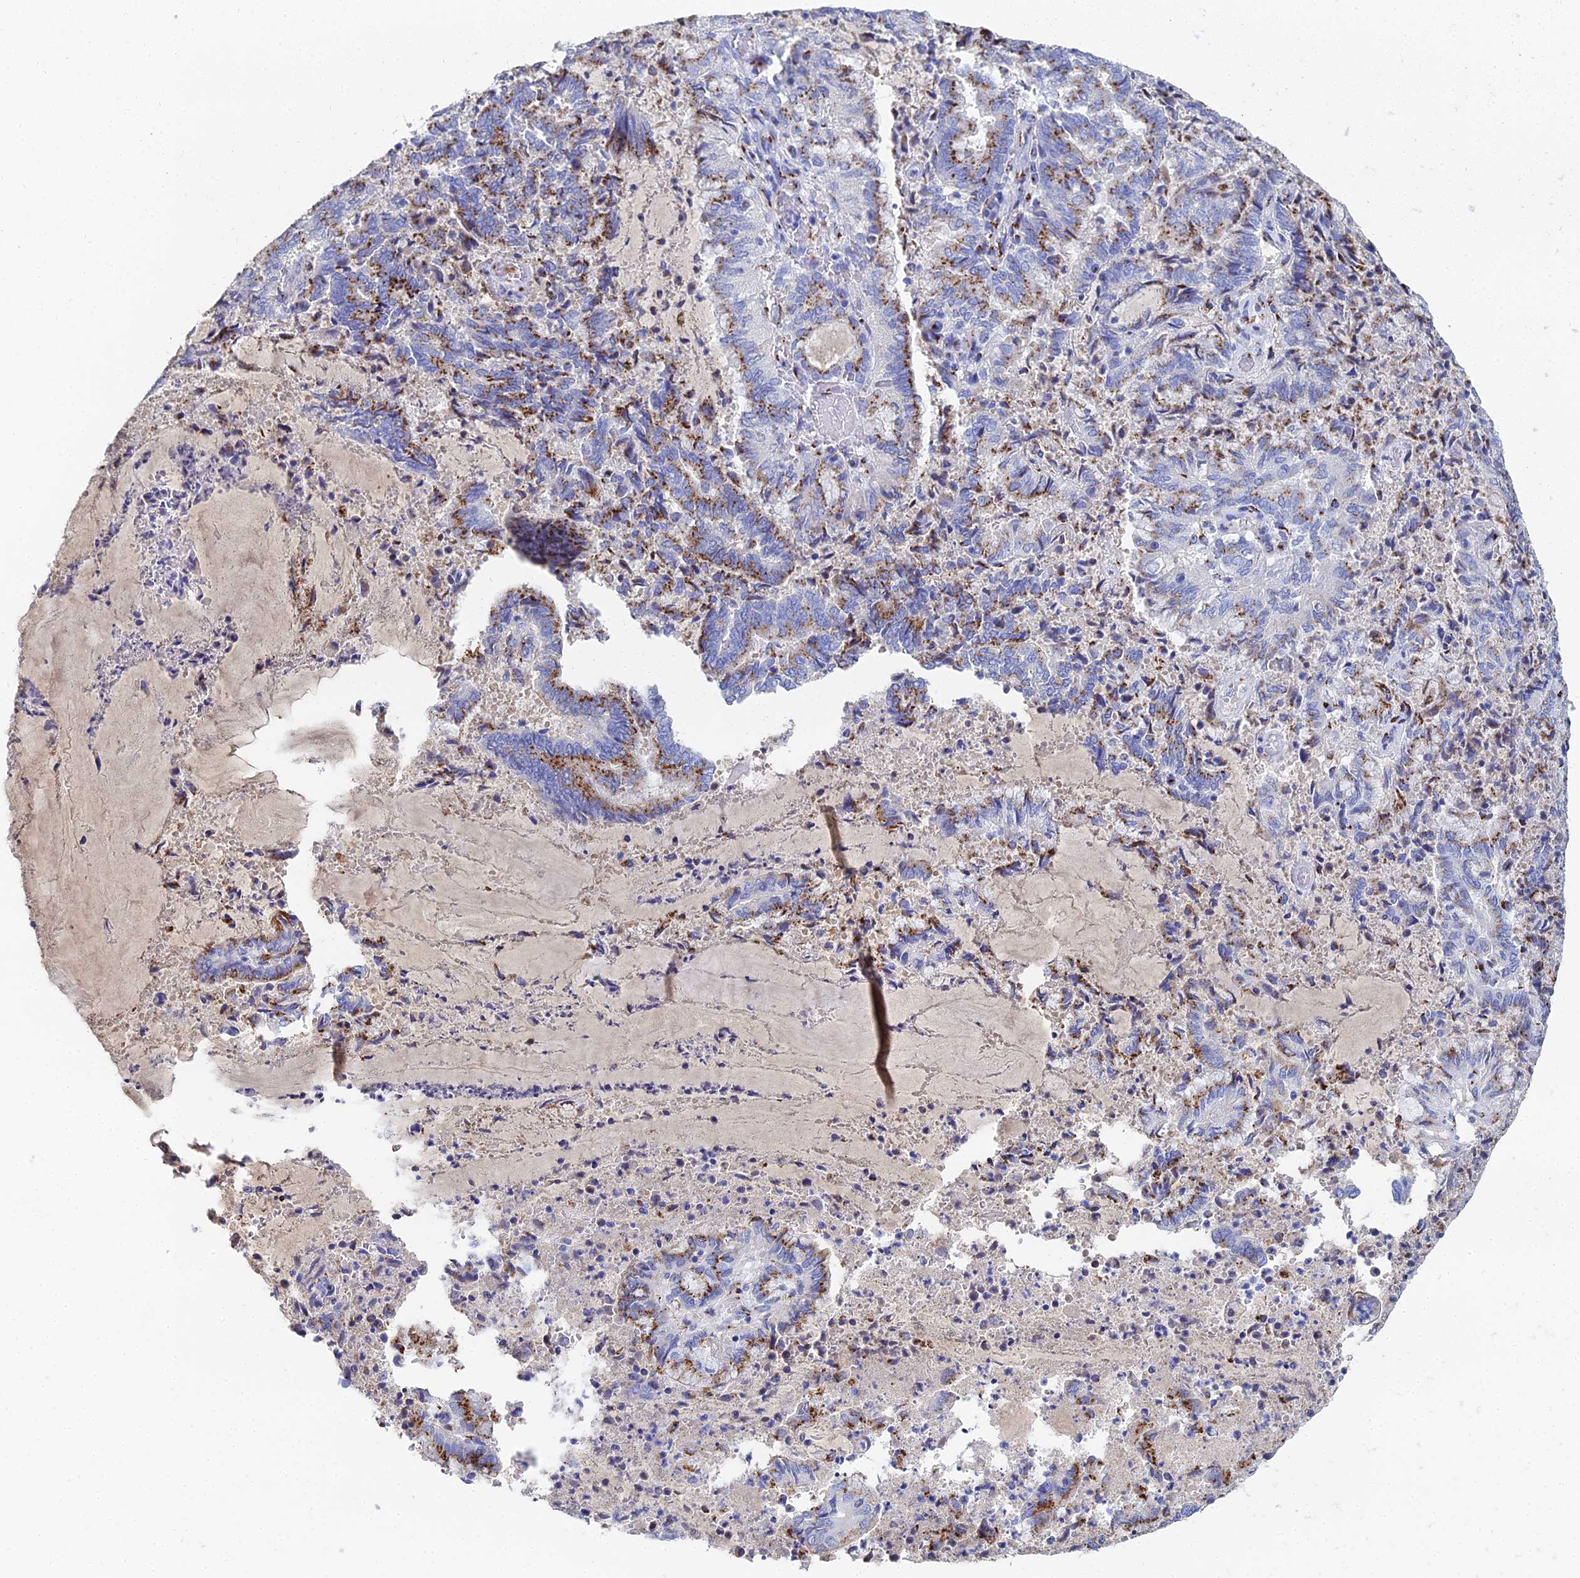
{"staining": {"intensity": "moderate", "quantity": ">75%", "location": "cytoplasmic/membranous"}, "tissue": "endometrial cancer", "cell_type": "Tumor cells", "image_type": "cancer", "snomed": [{"axis": "morphology", "description": "Adenocarcinoma, NOS"}, {"axis": "topography", "description": "Endometrium"}], "caption": "High-magnification brightfield microscopy of endometrial cancer stained with DAB (3,3'-diaminobenzidine) (brown) and counterstained with hematoxylin (blue). tumor cells exhibit moderate cytoplasmic/membranous positivity is appreciated in approximately>75% of cells.", "gene": "ENSG00000268674", "patient": {"sex": "female", "age": 80}}